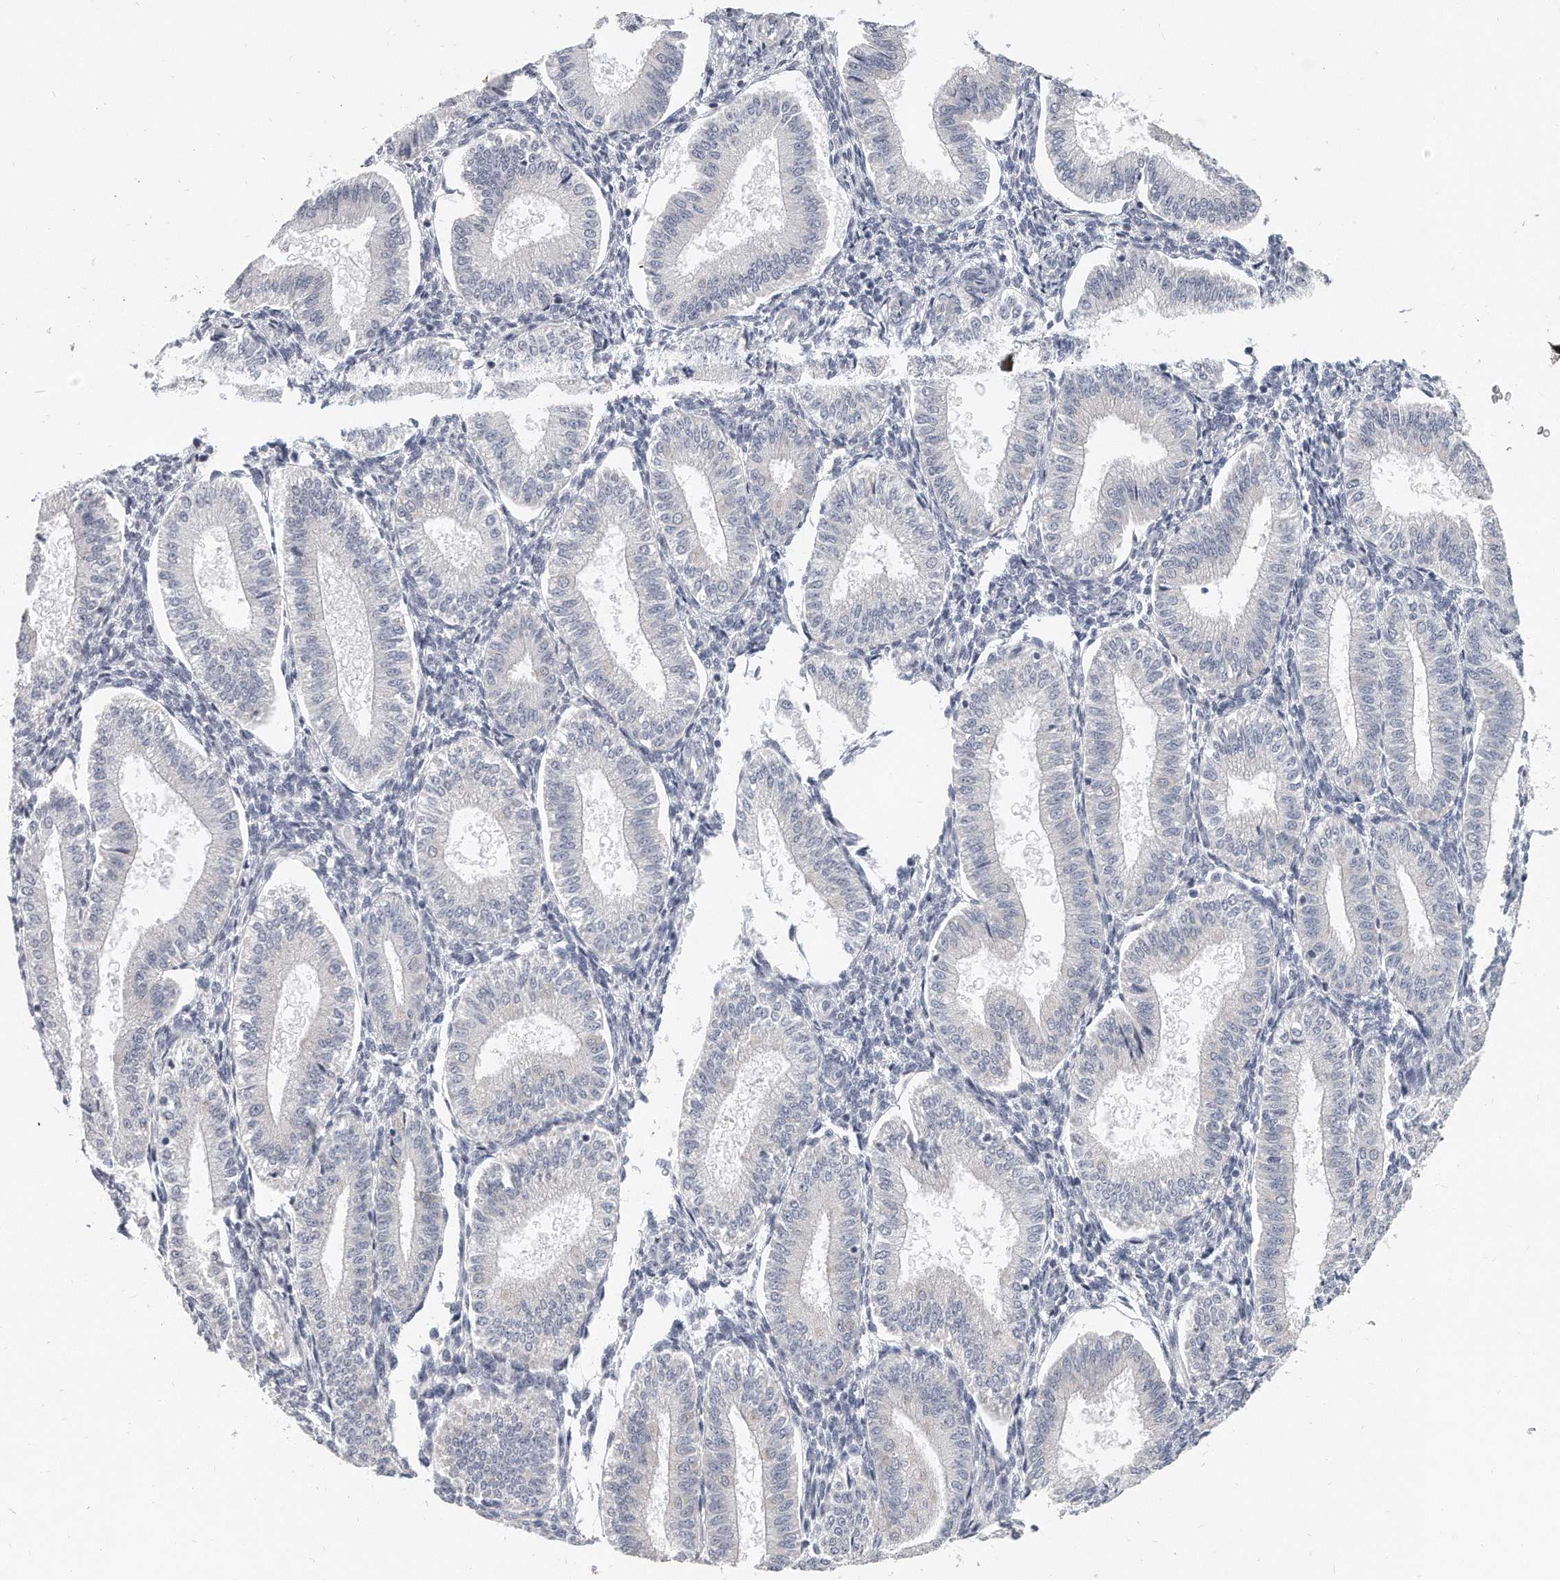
{"staining": {"intensity": "negative", "quantity": "none", "location": "none"}, "tissue": "endometrium", "cell_type": "Cells in endometrial stroma", "image_type": "normal", "snomed": [{"axis": "morphology", "description": "Normal tissue, NOS"}, {"axis": "topography", "description": "Endometrium"}], "caption": "The photomicrograph displays no significant staining in cells in endometrial stroma of endometrium.", "gene": "PLEKHA6", "patient": {"sex": "female", "age": 39}}